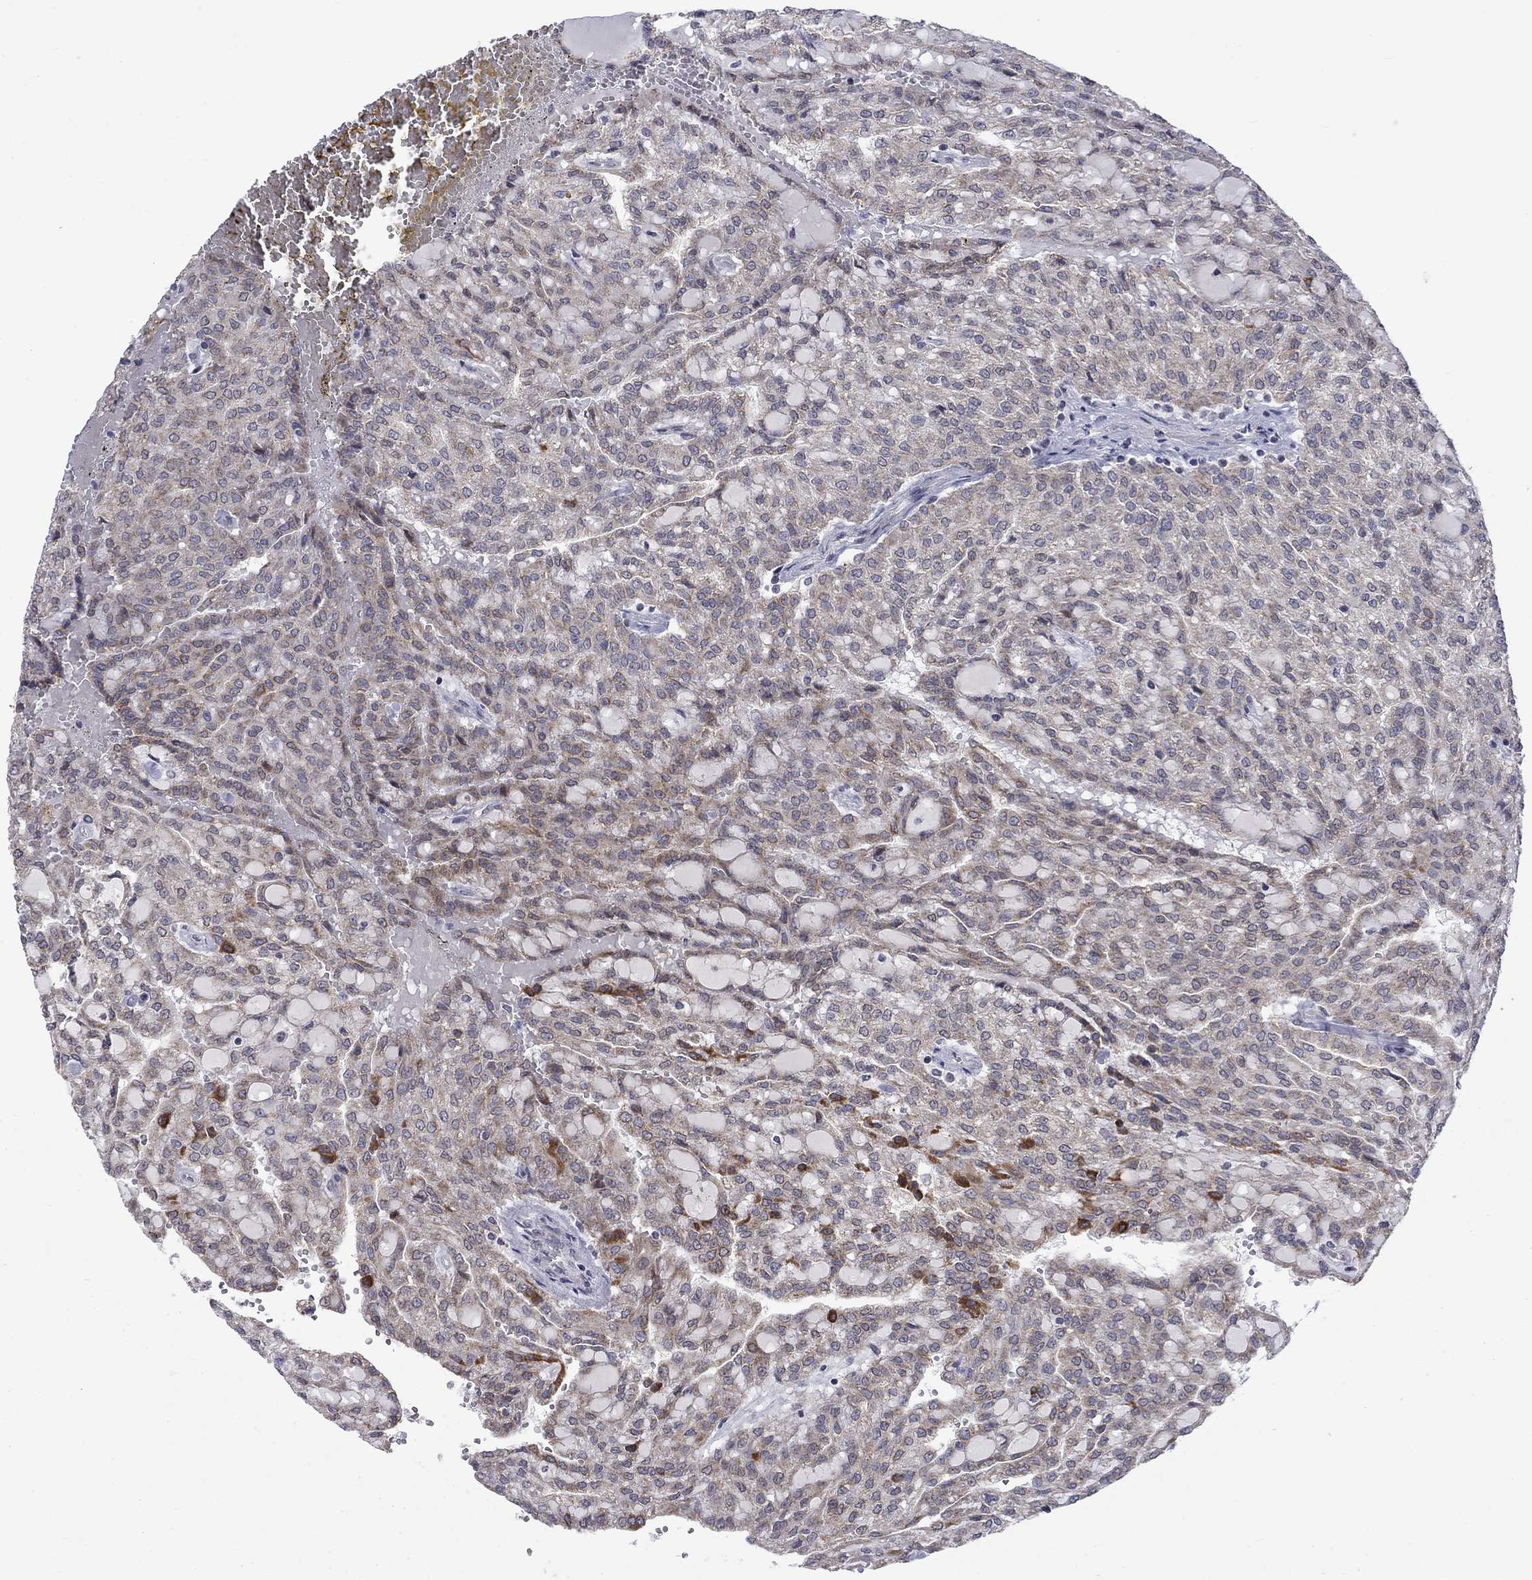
{"staining": {"intensity": "weak", "quantity": "25%-75%", "location": "cytoplasmic/membranous"}, "tissue": "renal cancer", "cell_type": "Tumor cells", "image_type": "cancer", "snomed": [{"axis": "morphology", "description": "Adenocarcinoma, NOS"}, {"axis": "topography", "description": "Kidney"}], "caption": "Immunohistochemistry (IHC) histopathology image of neoplastic tissue: human renal cancer (adenocarcinoma) stained using IHC shows low levels of weak protein expression localized specifically in the cytoplasmic/membranous of tumor cells, appearing as a cytoplasmic/membranous brown color.", "gene": "KCNJ16", "patient": {"sex": "male", "age": 63}}